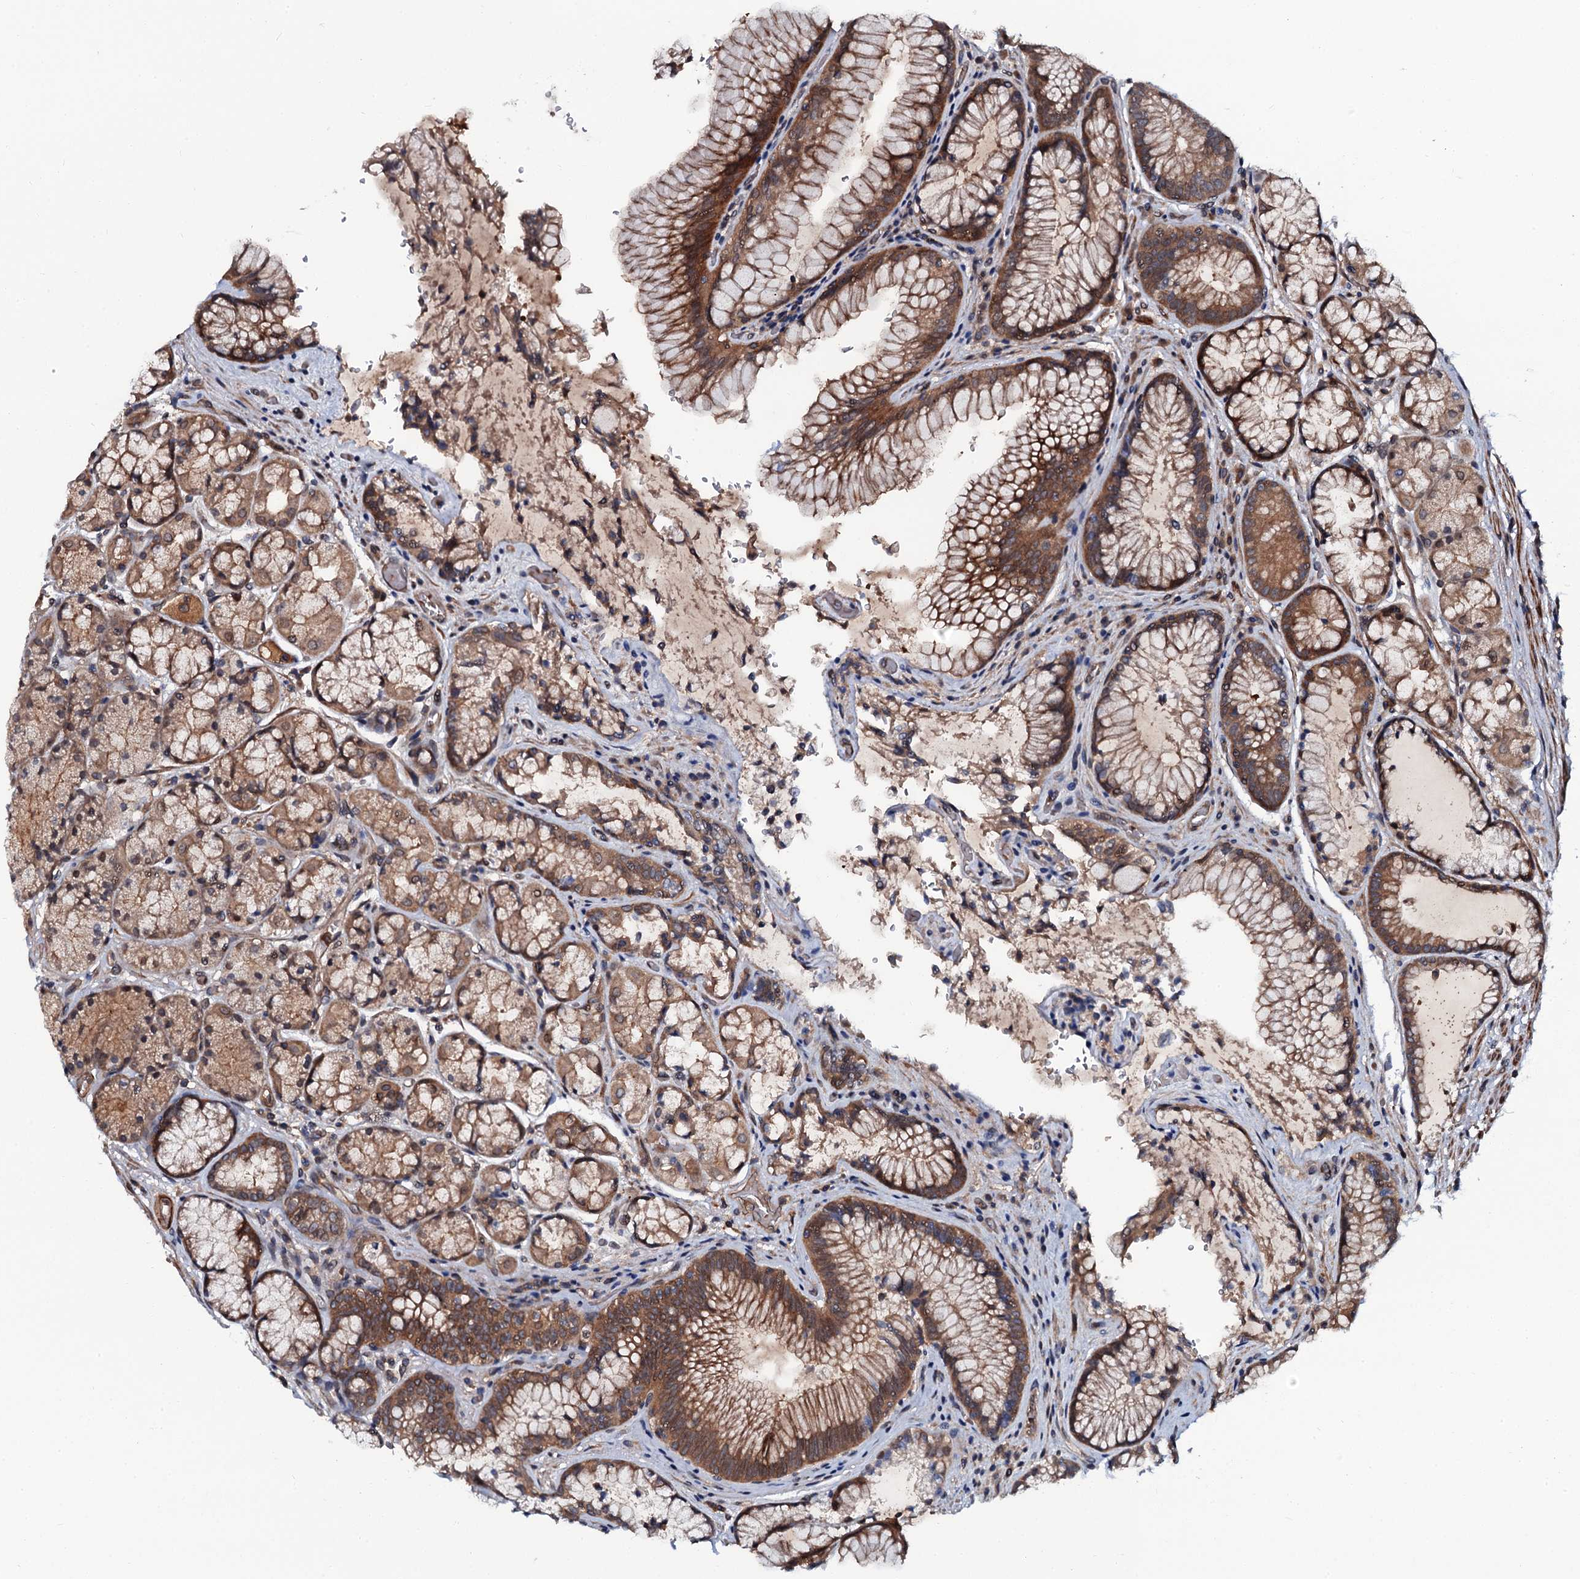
{"staining": {"intensity": "moderate", "quantity": "25%-75%", "location": "cytoplasmic/membranous,nuclear"}, "tissue": "stomach", "cell_type": "Glandular cells", "image_type": "normal", "snomed": [{"axis": "morphology", "description": "Normal tissue, NOS"}, {"axis": "topography", "description": "Stomach"}], "caption": "About 25%-75% of glandular cells in normal stomach reveal moderate cytoplasmic/membranous,nuclear protein positivity as visualized by brown immunohistochemical staining.", "gene": "N4BP1", "patient": {"sex": "male", "age": 63}}